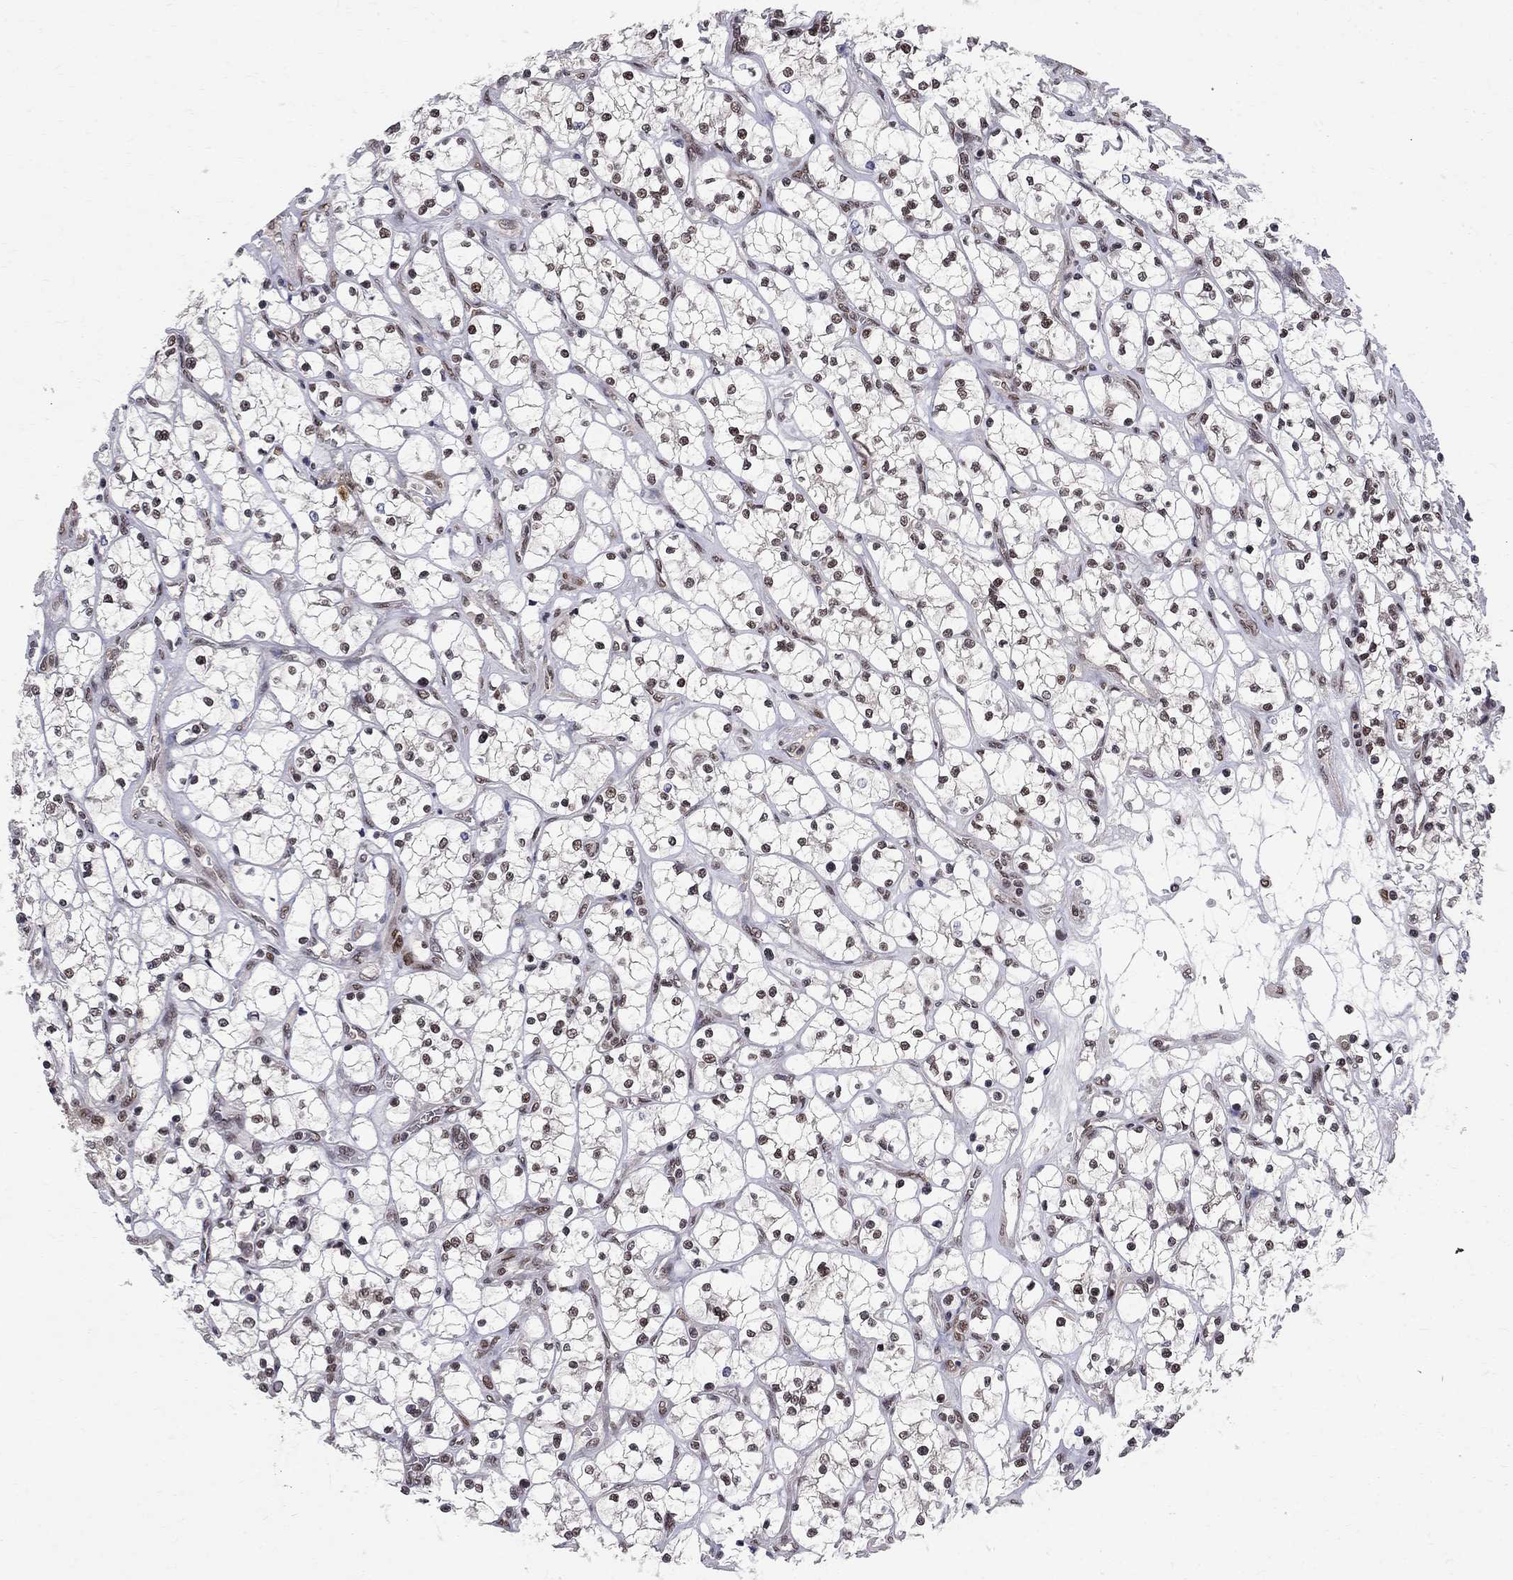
{"staining": {"intensity": "moderate", "quantity": "25%-75%", "location": "nuclear"}, "tissue": "renal cancer", "cell_type": "Tumor cells", "image_type": "cancer", "snomed": [{"axis": "morphology", "description": "Adenocarcinoma, NOS"}, {"axis": "topography", "description": "Kidney"}], "caption": "IHC staining of adenocarcinoma (renal), which demonstrates medium levels of moderate nuclear positivity in about 25%-75% of tumor cells indicating moderate nuclear protein expression. The staining was performed using DAB (3,3'-diaminobenzidine) (brown) for protein detection and nuclei were counterstained in hematoxylin (blue).", "gene": "SAP30L", "patient": {"sex": "female", "age": 64}}